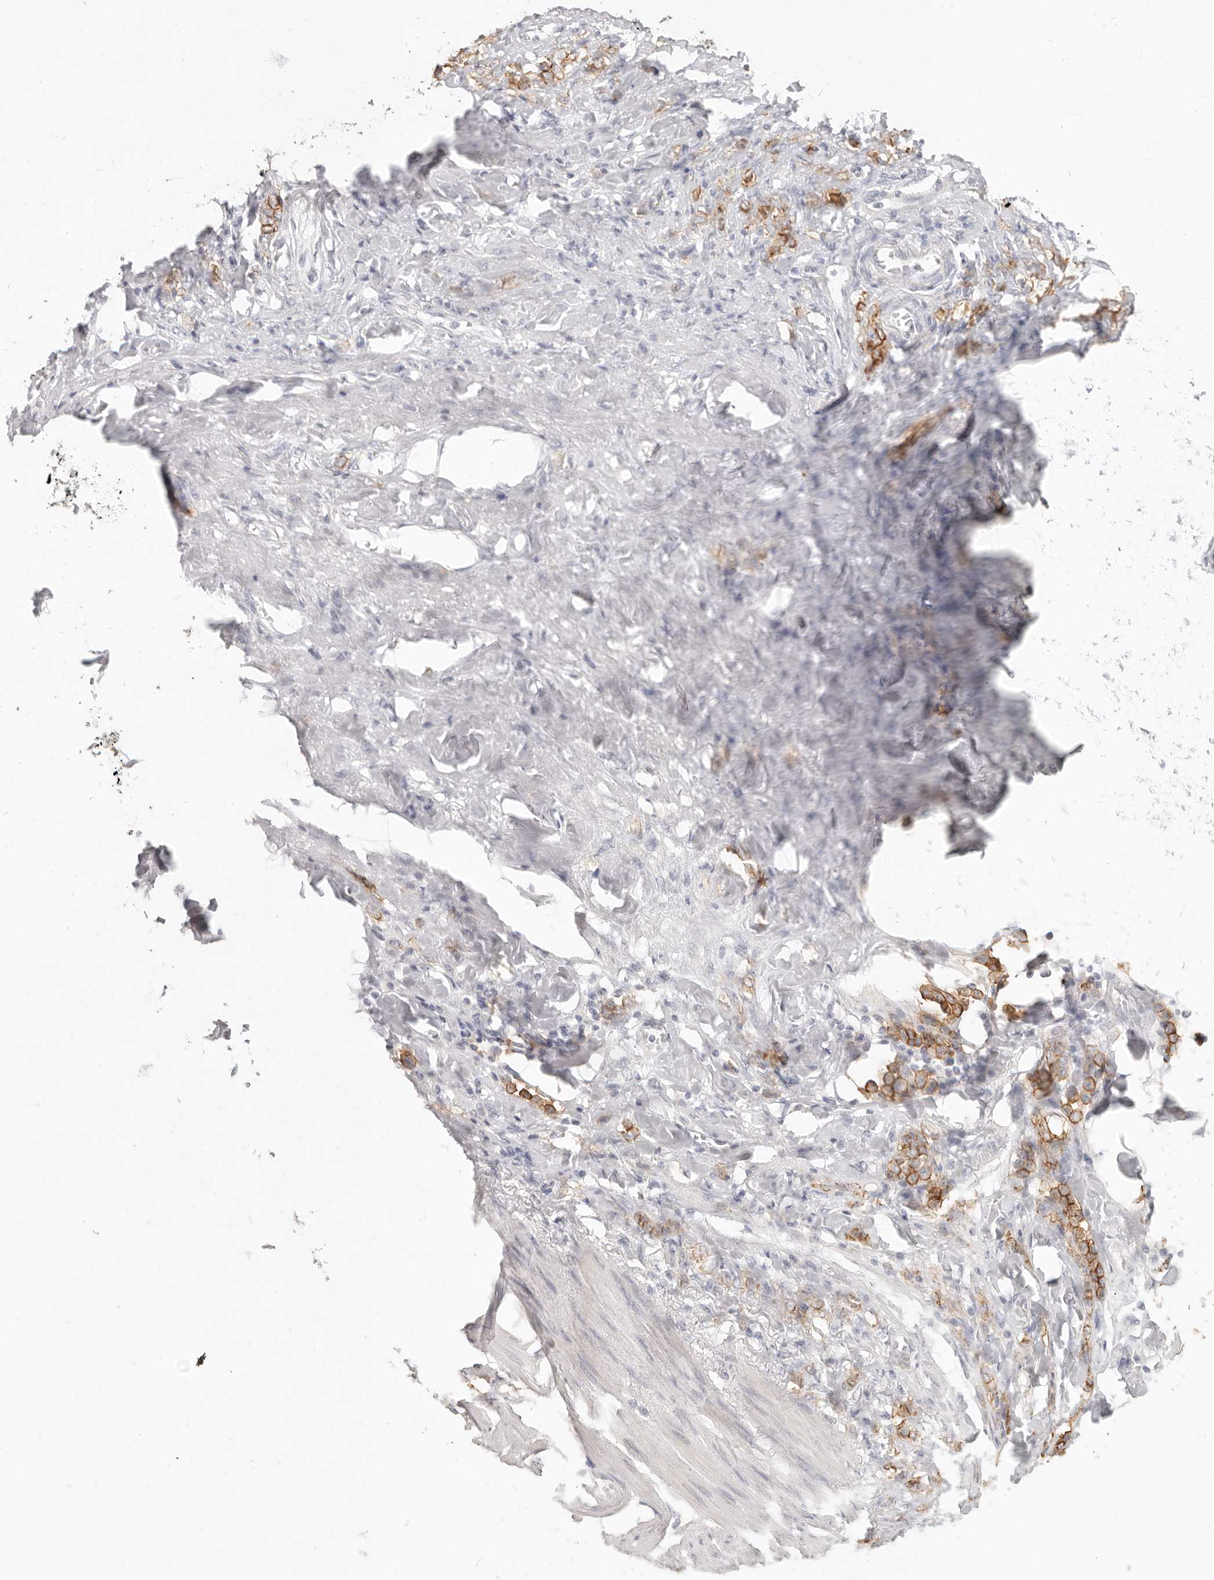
{"staining": {"intensity": "moderate", "quantity": ">75%", "location": "cytoplasmic/membranous"}, "tissue": "stomach cancer", "cell_type": "Tumor cells", "image_type": "cancer", "snomed": [{"axis": "morphology", "description": "Normal tissue, NOS"}, {"axis": "morphology", "description": "Adenocarcinoma, NOS"}, {"axis": "topography", "description": "Stomach"}], "caption": "Protein positivity by IHC shows moderate cytoplasmic/membranous staining in approximately >75% of tumor cells in stomach cancer (adenocarcinoma).", "gene": "EPCAM", "patient": {"sex": "male", "age": 82}}